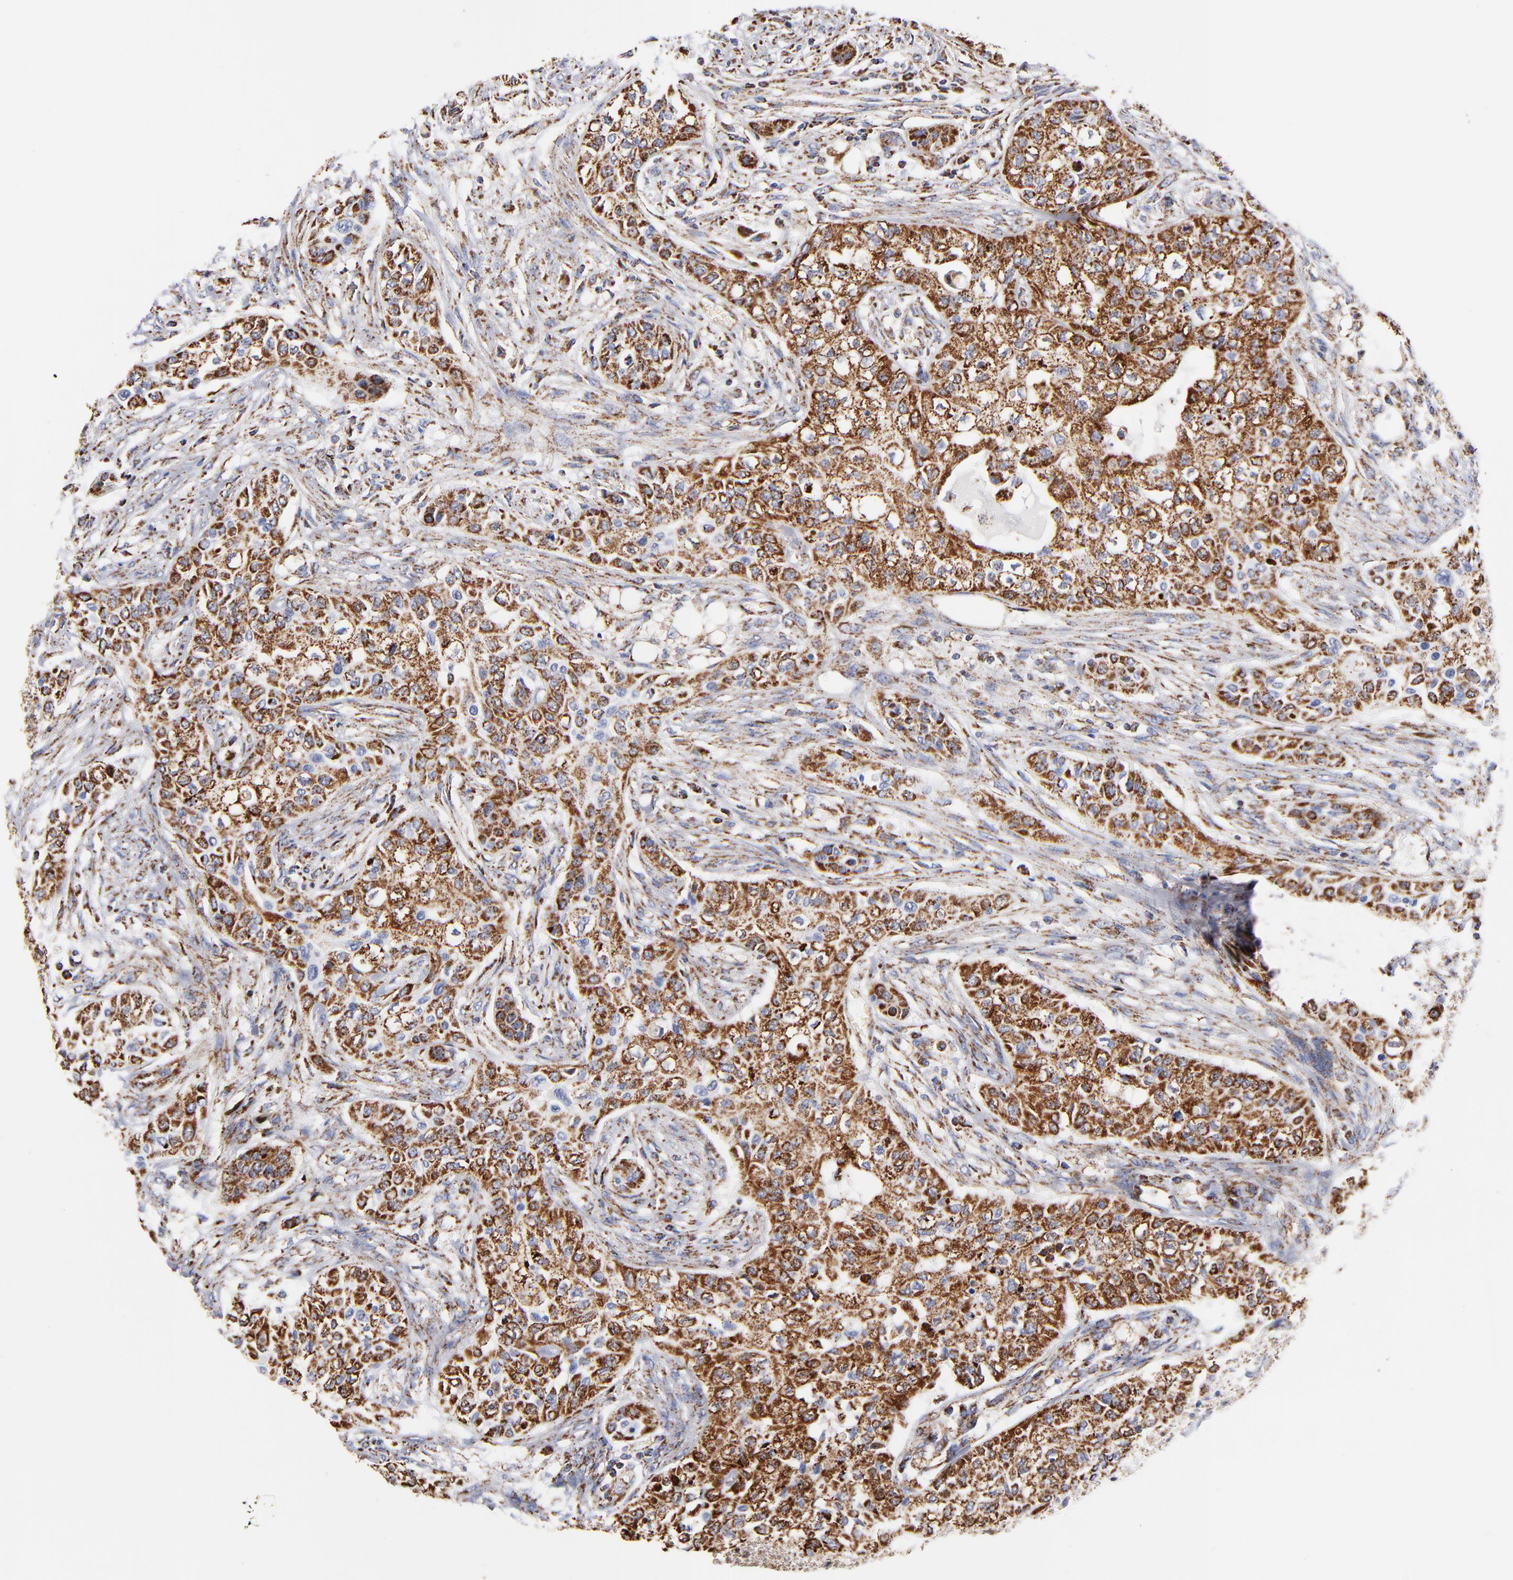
{"staining": {"intensity": "strong", "quantity": ">75%", "location": "cytoplasmic/membranous"}, "tissue": "urothelial cancer", "cell_type": "Tumor cells", "image_type": "cancer", "snomed": [{"axis": "morphology", "description": "Urothelial carcinoma, High grade"}, {"axis": "topography", "description": "Urinary bladder"}], "caption": "Immunohistochemistry (IHC) of urothelial cancer reveals high levels of strong cytoplasmic/membranous staining in approximately >75% of tumor cells. The staining is performed using DAB brown chromogen to label protein expression. The nuclei are counter-stained blue using hematoxylin.", "gene": "PHB1", "patient": {"sex": "male", "age": 74}}